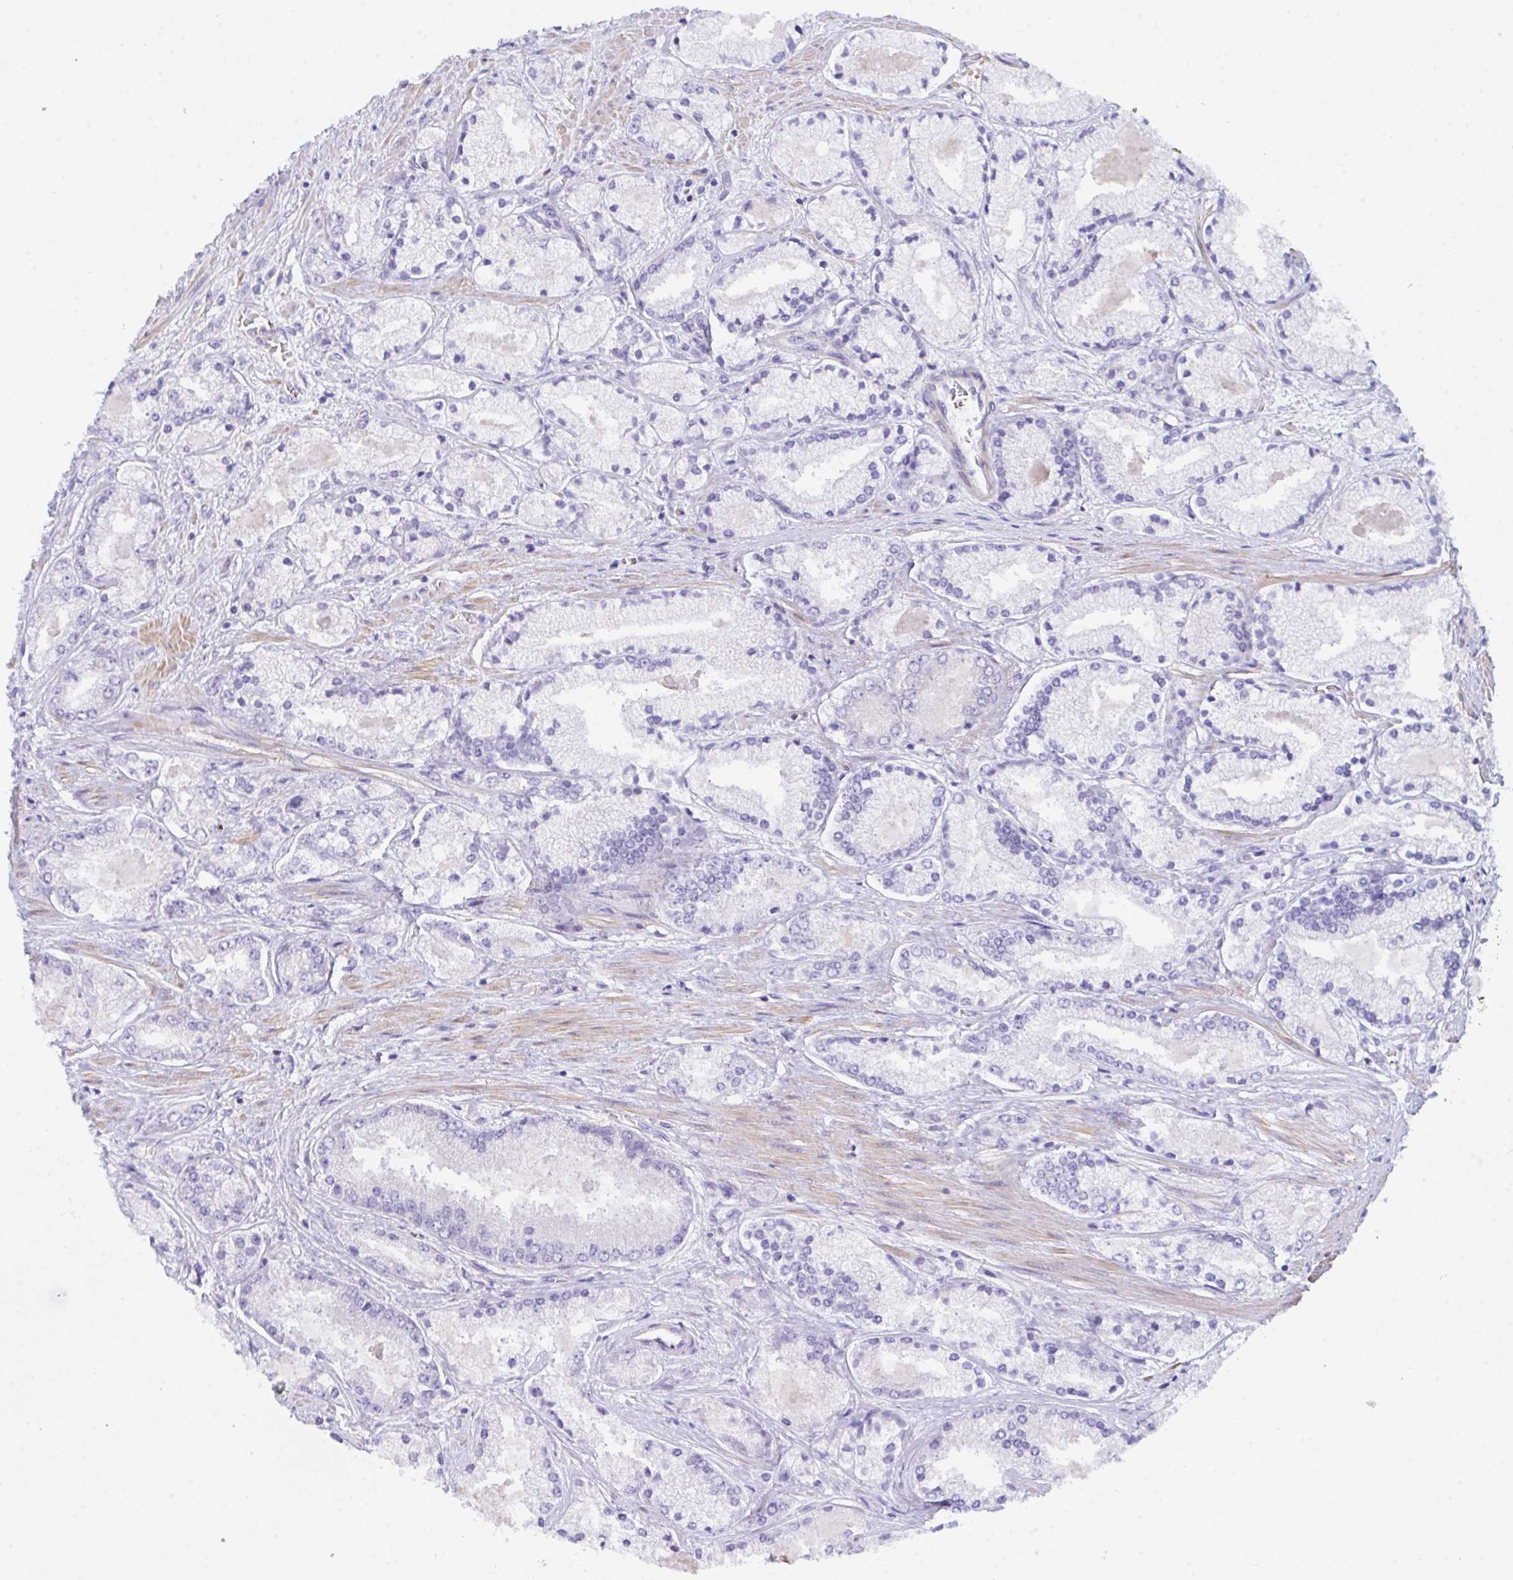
{"staining": {"intensity": "negative", "quantity": "none", "location": "none"}, "tissue": "prostate cancer", "cell_type": "Tumor cells", "image_type": "cancer", "snomed": [{"axis": "morphology", "description": "Adenocarcinoma, High grade"}, {"axis": "topography", "description": "Prostate"}], "caption": "The image demonstrates no staining of tumor cells in prostate high-grade adenocarcinoma.", "gene": "CEP170B", "patient": {"sex": "male", "age": 67}}